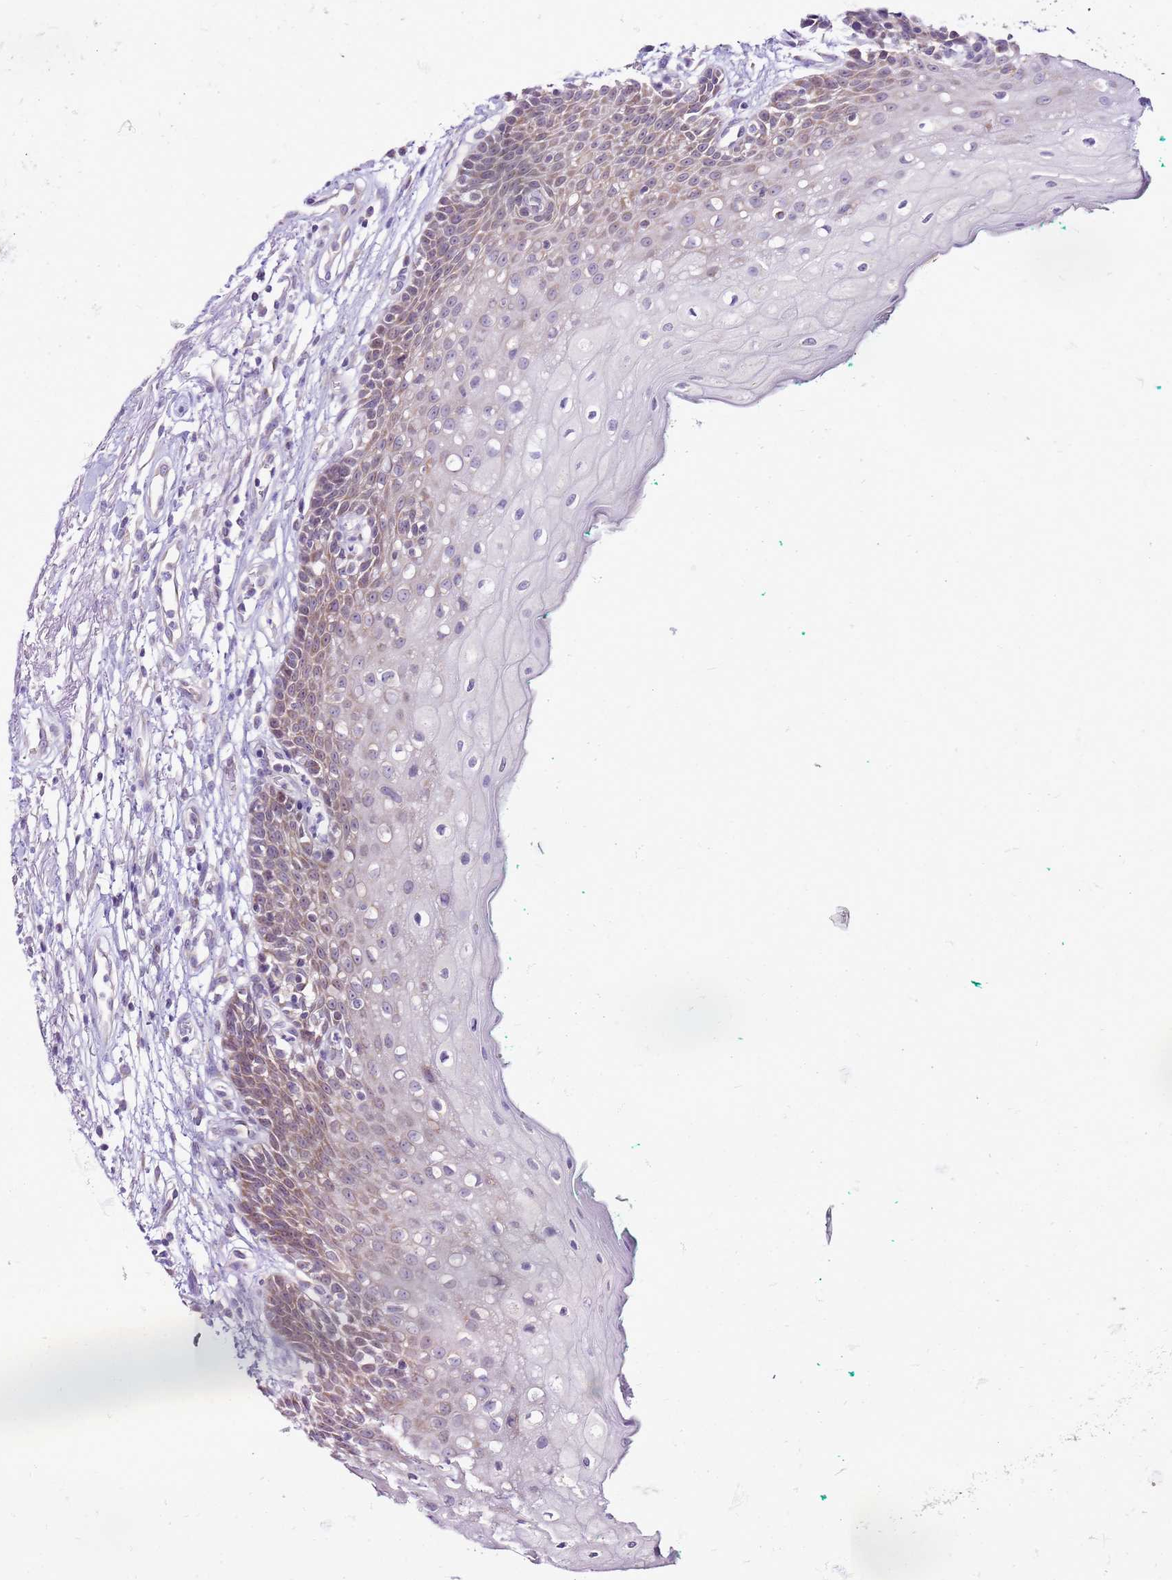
{"staining": {"intensity": "moderate", "quantity": "25%-75%", "location": "cytoplasmic/membranous"}, "tissue": "oral mucosa", "cell_type": "Squamous epithelial cells", "image_type": "normal", "snomed": [{"axis": "morphology", "description": "Normal tissue, NOS"}, {"axis": "morphology", "description": "Squamous cell carcinoma, NOS"}, {"axis": "topography", "description": "Oral tissue"}, {"axis": "topography", "description": "Tounge, NOS"}, {"axis": "topography", "description": "Head-Neck"}], "caption": "Human oral mucosa stained with a brown dye displays moderate cytoplasmic/membranous positive positivity in about 25%-75% of squamous epithelial cells.", "gene": "MRPL36", "patient": {"sex": "male", "age": 79}}